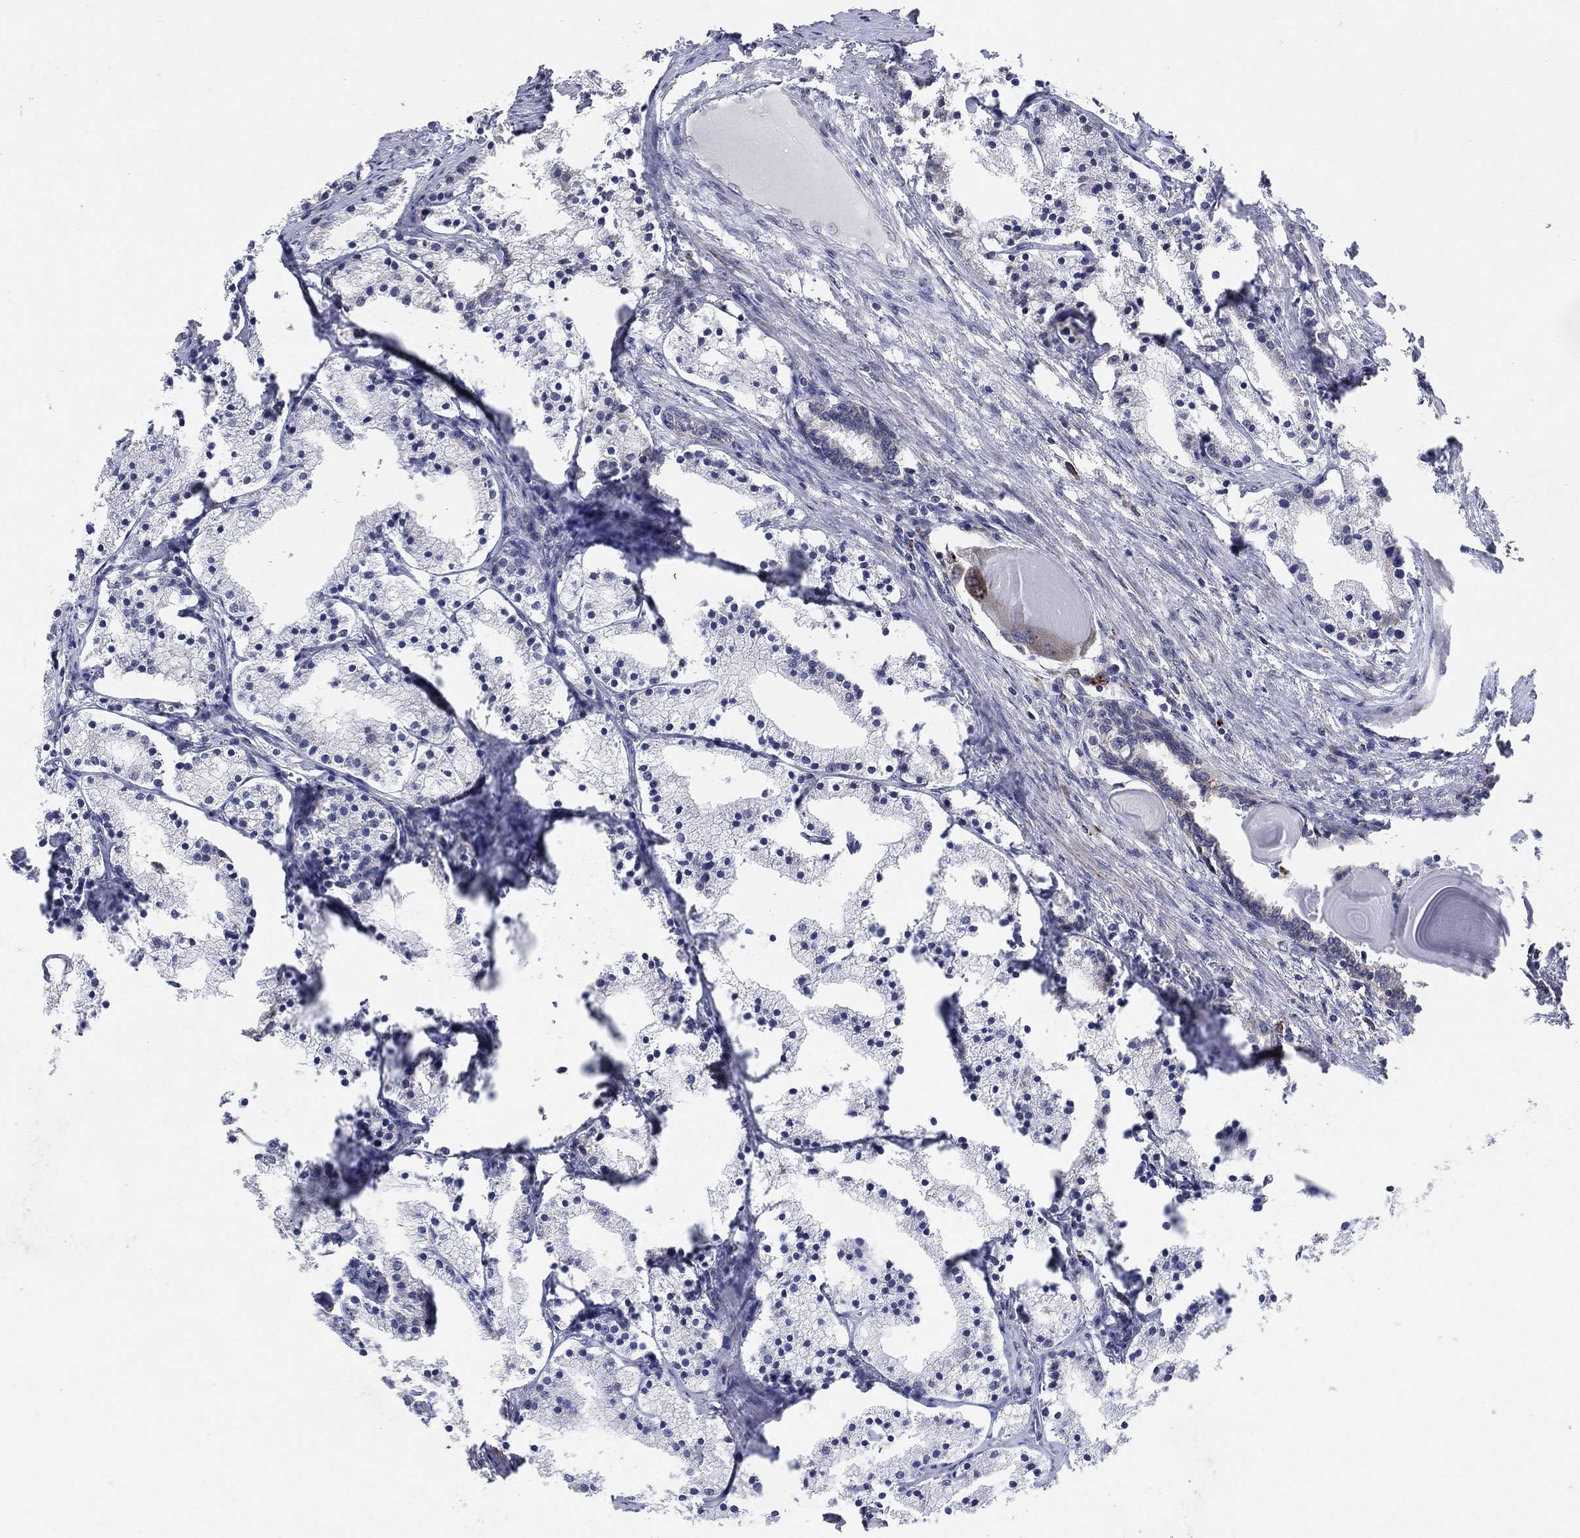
{"staining": {"intensity": "weak", "quantity": "<25%", "location": "cytoplasmic/membranous"}, "tissue": "prostate cancer", "cell_type": "Tumor cells", "image_type": "cancer", "snomed": [{"axis": "morphology", "description": "Adenocarcinoma, NOS"}, {"axis": "topography", "description": "Prostate"}], "caption": "An IHC histopathology image of prostate adenocarcinoma is shown. There is no staining in tumor cells of prostate adenocarcinoma.", "gene": "FAM104A", "patient": {"sex": "male", "age": 69}}